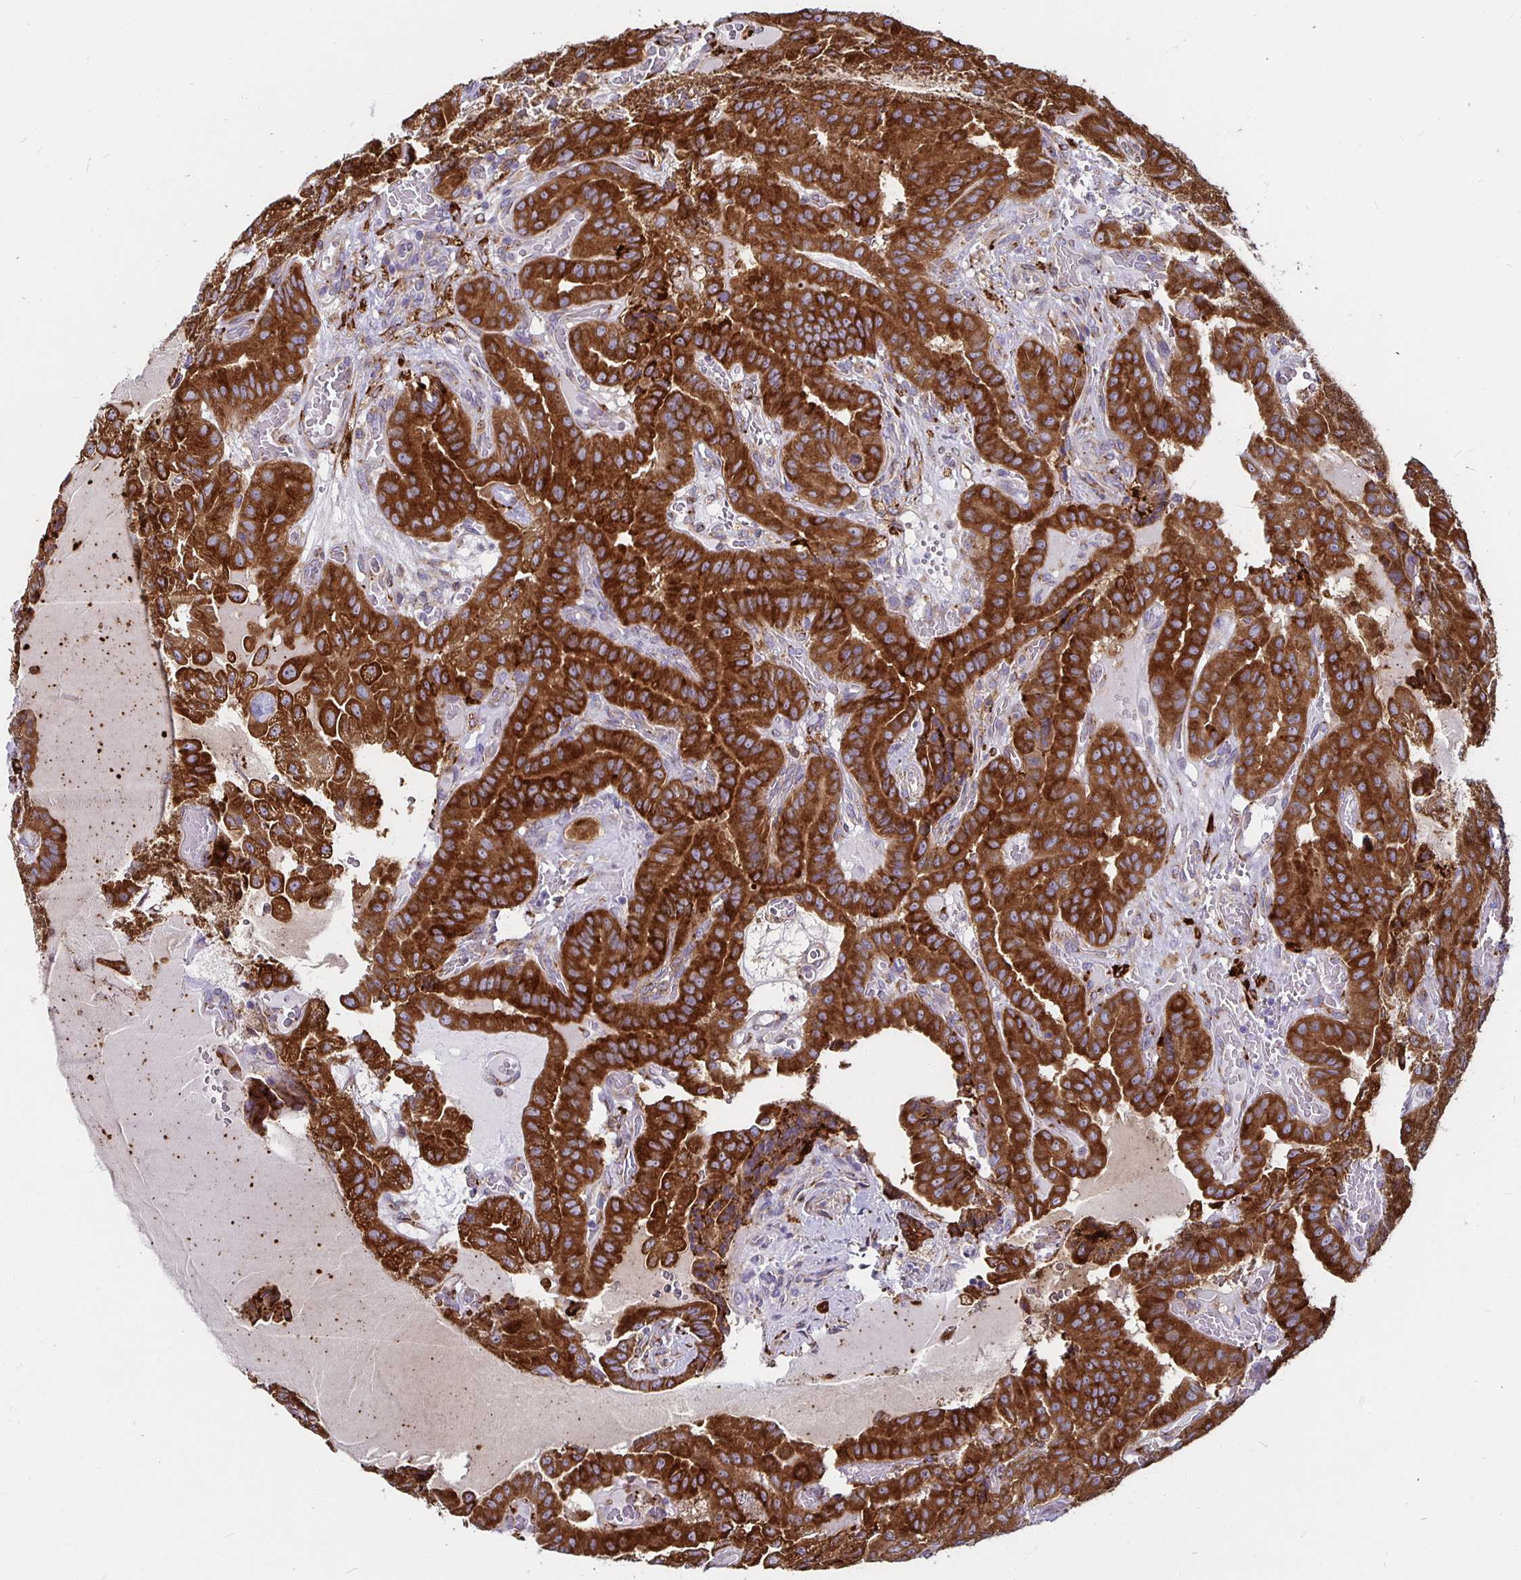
{"staining": {"intensity": "strong", "quantity": ">75%", "location": "cytoplasmic/membranous"}, "tissue": "thyroid cancer", "cell_type": "Tumor cells", "image_type": "cancer", "snomed": [{"axis": "morphology", "description": "Papillary adenocarcinoma, NOS"}, {"axis": "morphology", "description": "Papillary adenoma metastatic"}, {"axis": "topography", "description": "Thyroid gland"}], "caption": "Brown immunohistochemical staining in human papillary adenoma metastatic (thyroid) displays strong cytoplasmic/membranous staining in approximately >75% of tumor cells. Using DAB (brown) and hematoxylin (blue) stains, captured at high magnification using brightfield microscopy.", "gene": "P4HA2", "patient": {"sex": "male", "age": 87}}